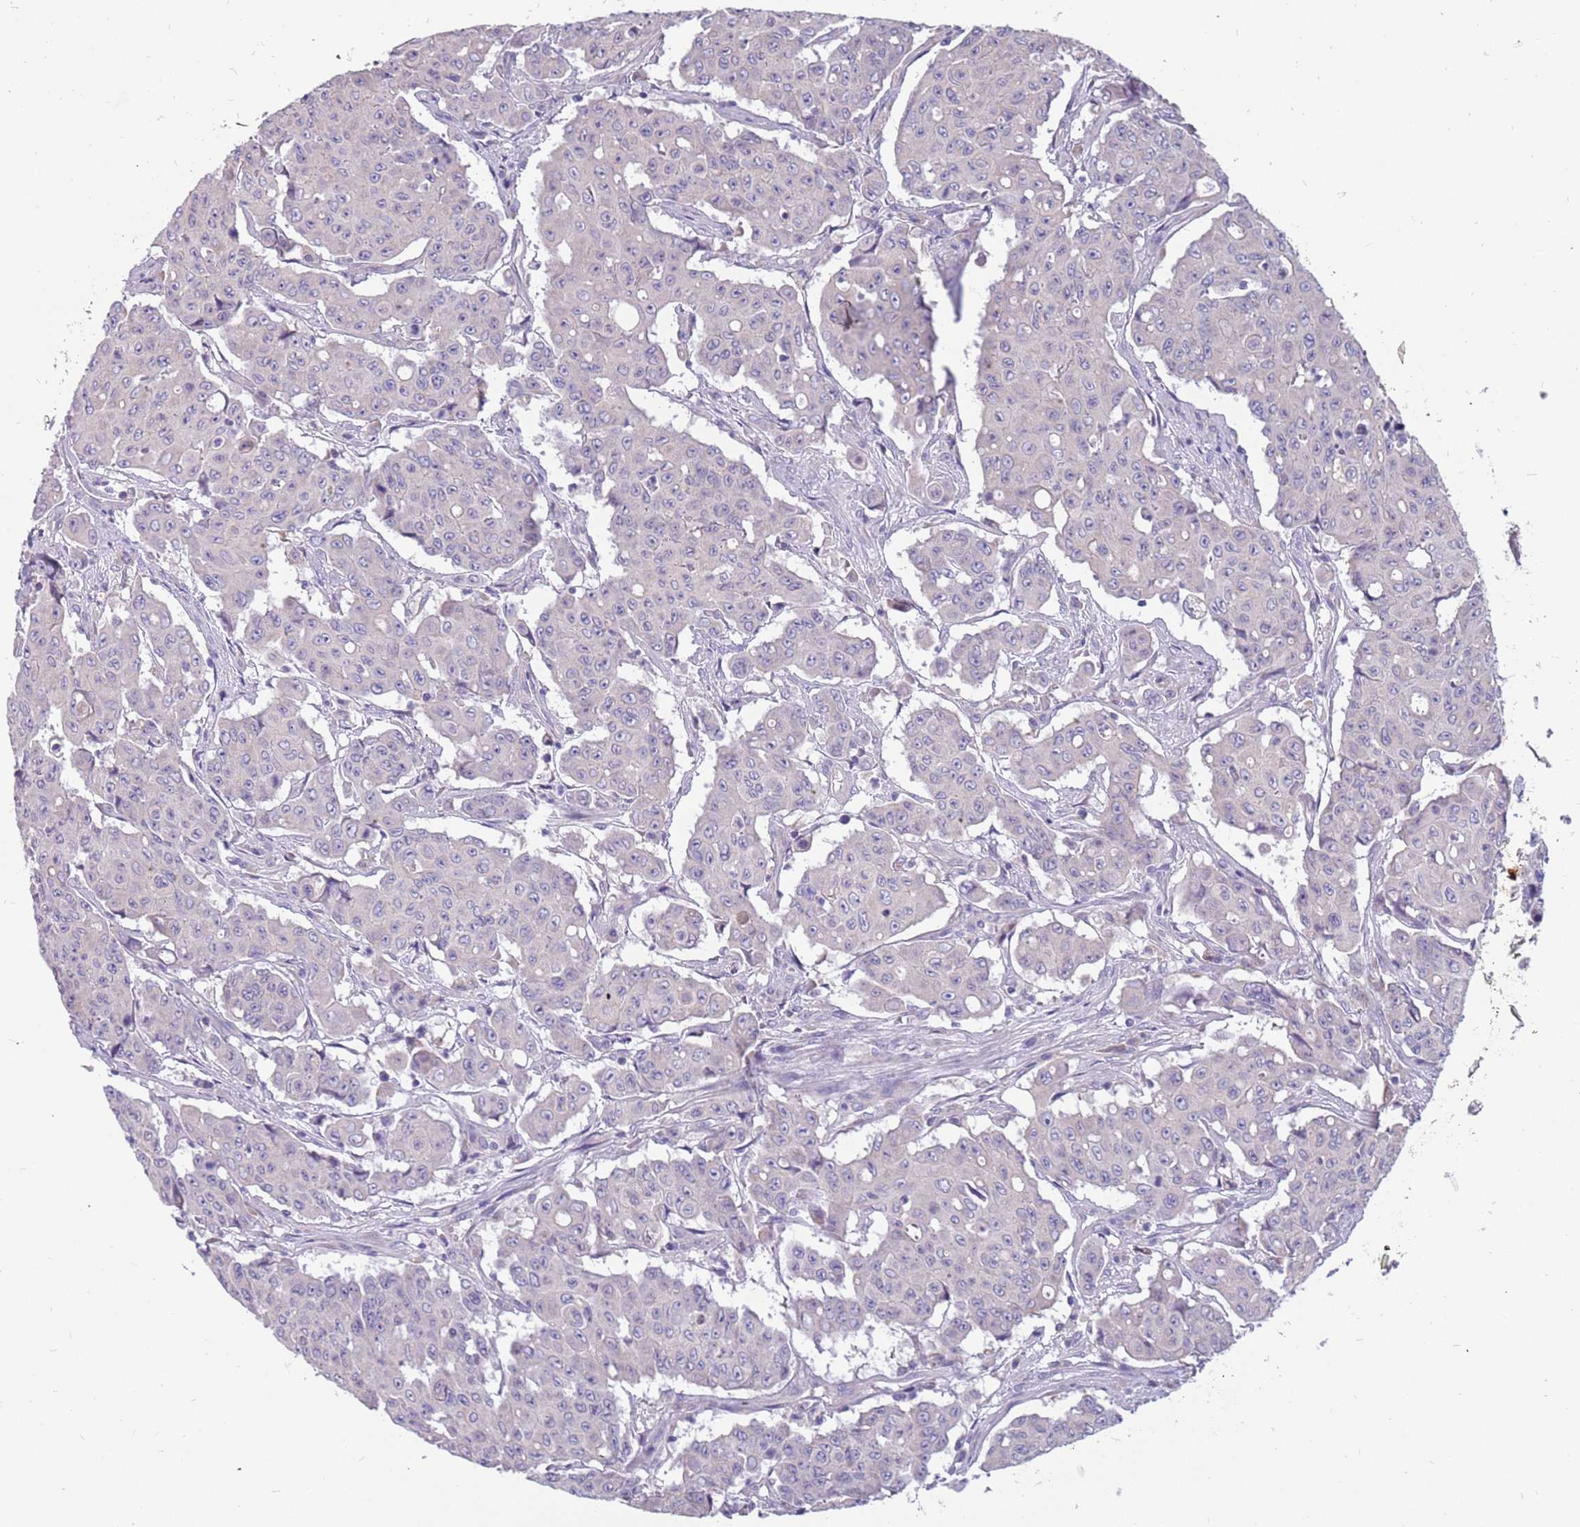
{"staining": {"intensity": "negative", "quantity": "none", "location": "none"}, "tissue": "colorectal cancer", "cell_type": "Tumor cells", "image_type": "cancer", "snomed": [{"axis": "morphology", "description": "Adenocarcinoma, NOS"}, {"axis": "topography", "description": "Colon"}], "caption": "Immunohistochemical staining of colorectal cancer (adenocarcinoma) demonstrates no significant staining in tumor cells.", "gene": "RHCG", "patient": {"sex": "male", "age": 51}}